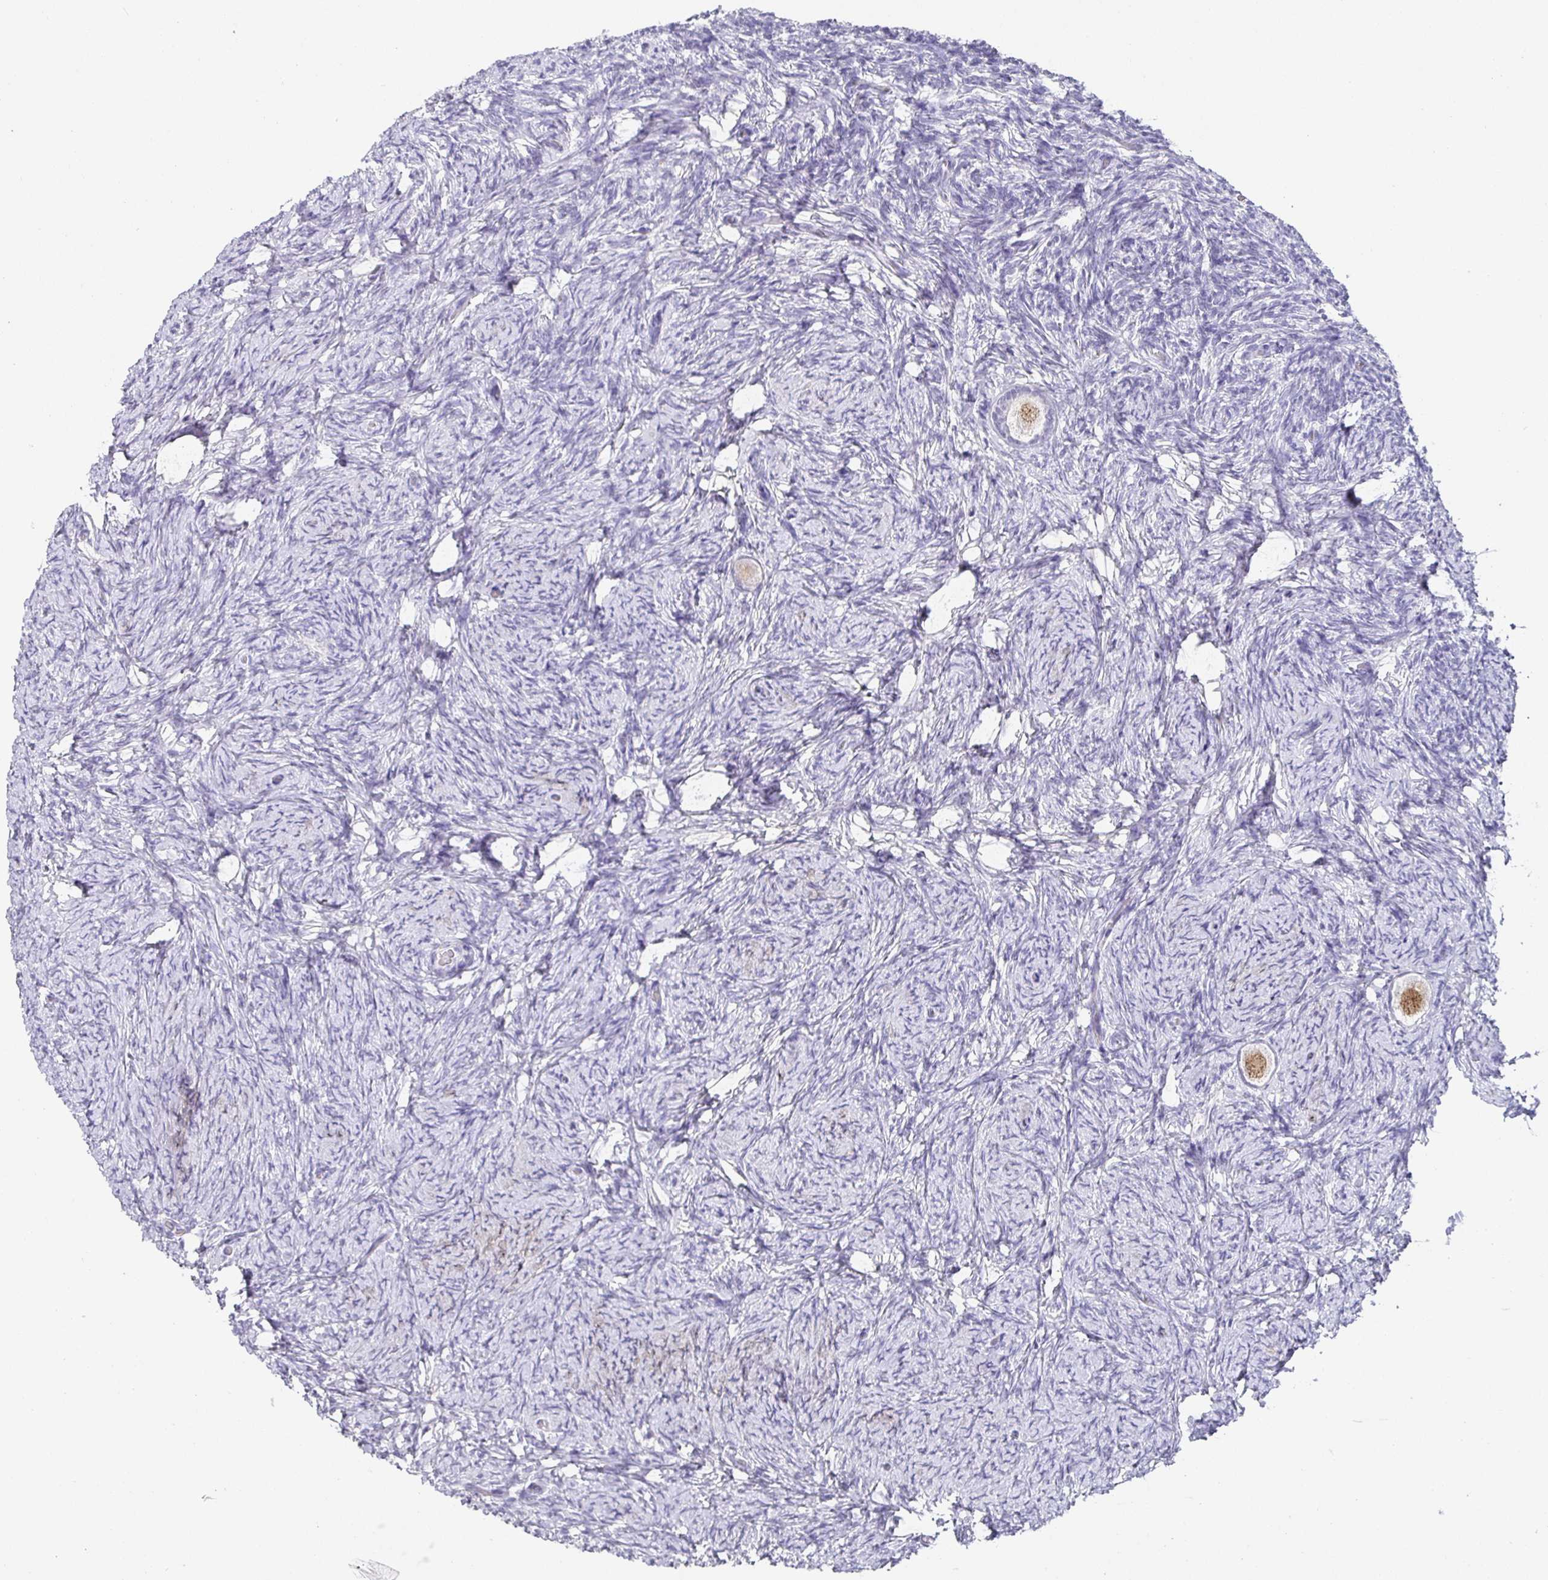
{"staining": {"intensity": "moderate", "quantity": "25%-75%", "location": "nuclear"}, "tissue": "ovary", "cell_type": "Follicle cells", "image_type": "normal", "snomed": [{"axis": "morphology", "description": "Normal tissue, NOS"}, {"axis": "topography", "description": "Ovary"}], "caption": "A medium amount of moderate nuclear staining is seen in about 25%-75% of follicle cells in unremarkable ovary.", "gene": "SATB1", "patient": {"sex": "female", "age": 34}}